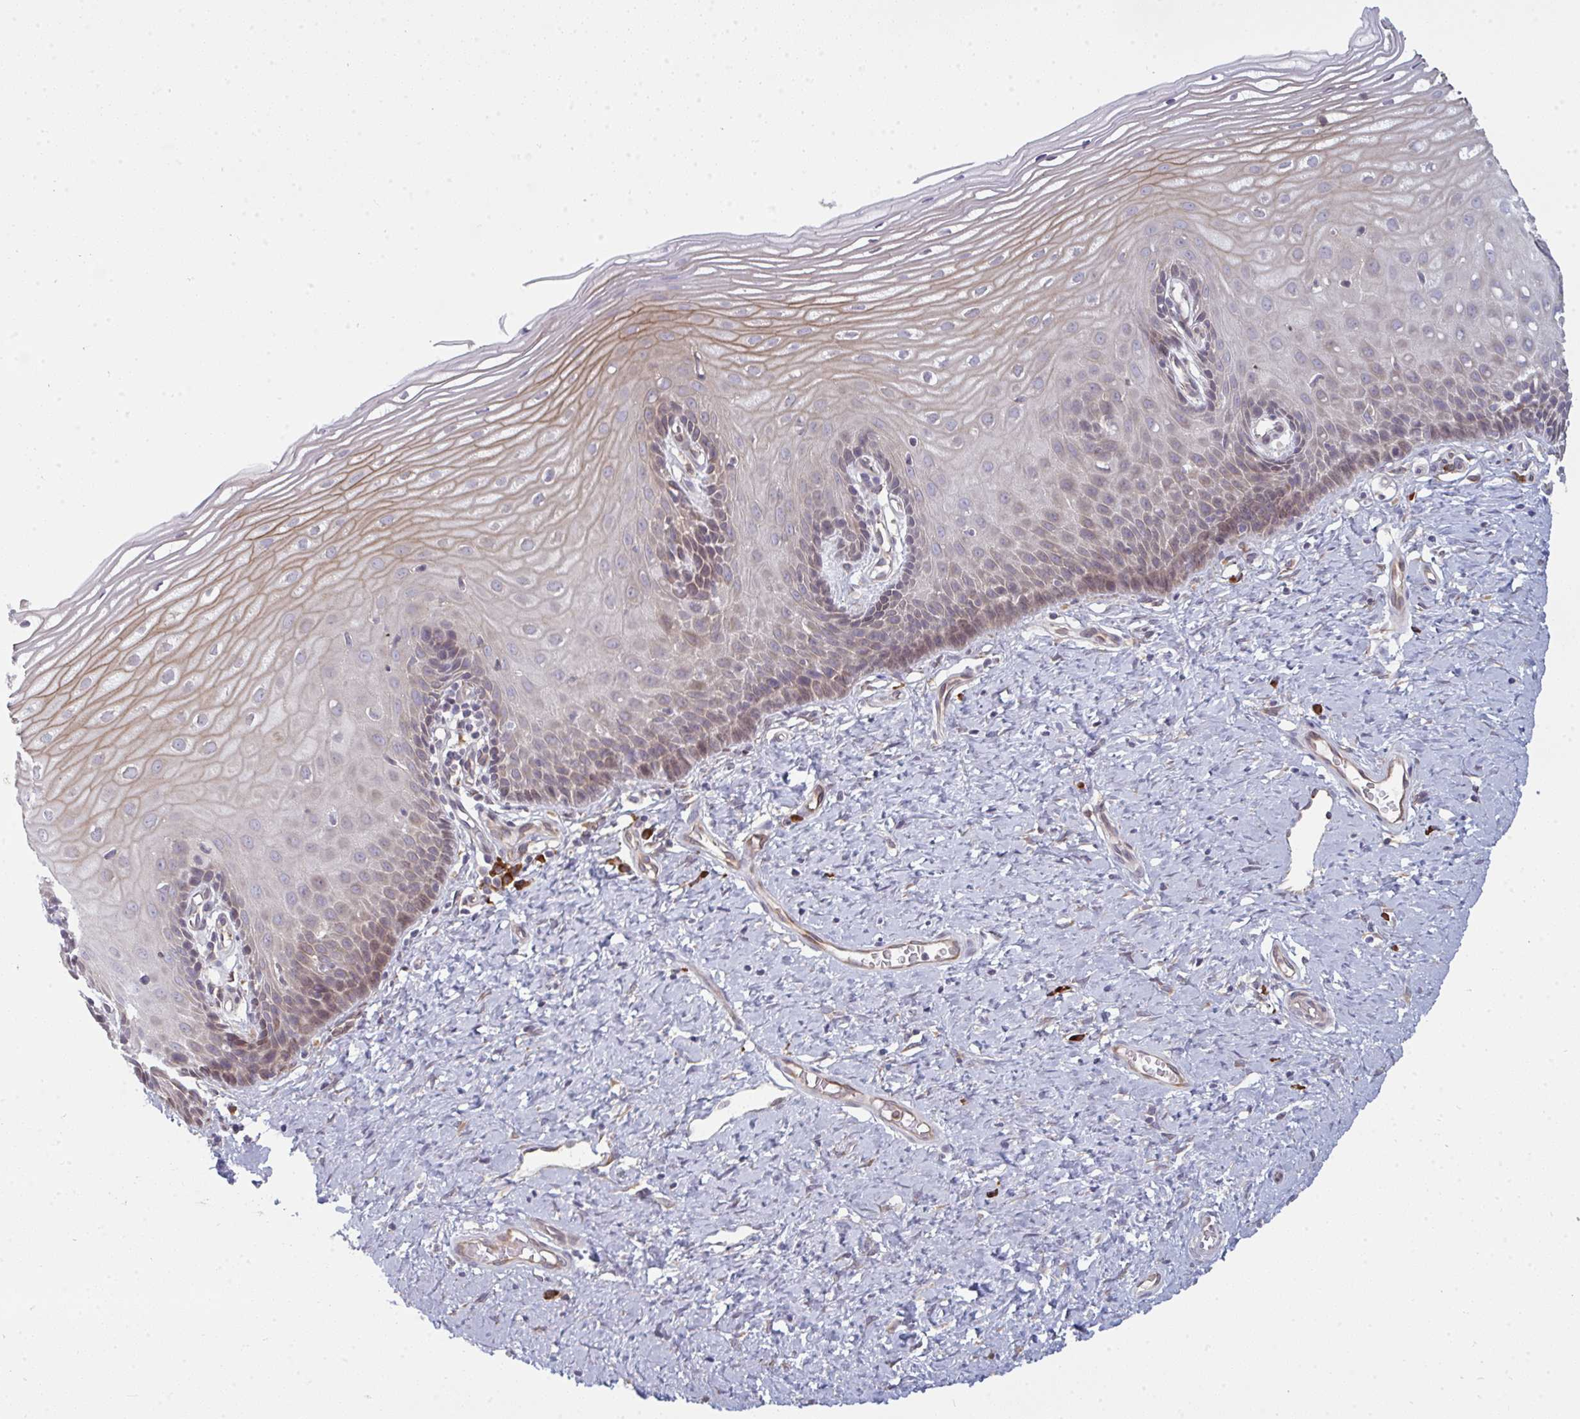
{"staining": {"intensity": "weak", "quantity": "25%-75%", "location": "cytoplasmic/membranous"}, "tissue": "cervix", "cell_type": "Squamous epithelial cells", "image_type": "normal", "snomed": [{"axis": "morphology", "description": "Normal tissue, NOS"}, {"axis": "topography", "description": "Cervix"}], "caption": "Immunohistochemical staining of normal human cervix displays 25%-75% levels of weak cytoplasmic/membranous protein staining in about 25%-75% of squamous epithelial cells. The protein is stained brown, and the nuclei are stained in blue (DAB IHC with brightfield microscopy, high magnification).", "gene": "LYSMD4", "patient": {"sex": "female", "age": 37}}